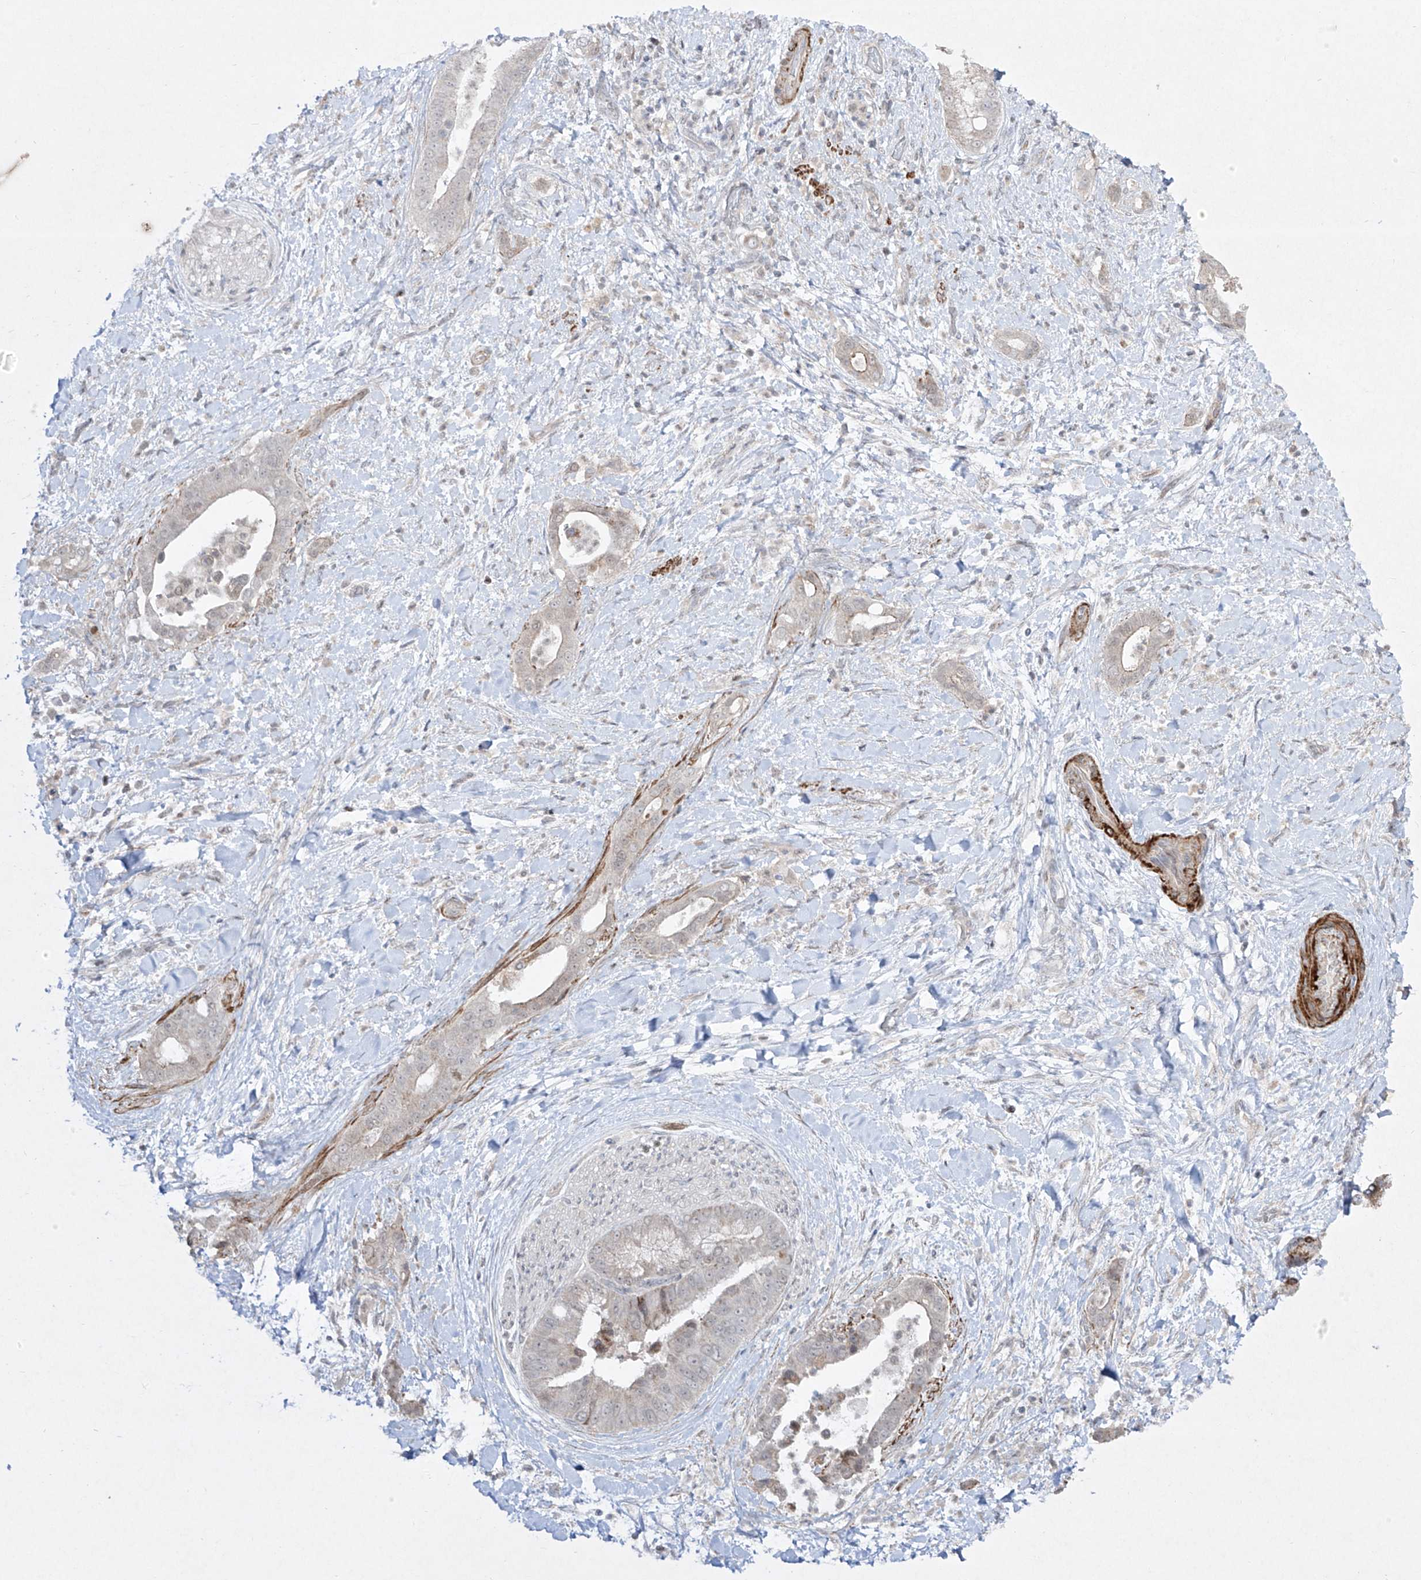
{"staining": {"intensity": "moderate", "quantity": "<25%", "location": "cytoplasmic/membranous"}, "tissue": "liver cancer", "cell_type": "Tumor cells", "image_type": "cancer", "snomed": [{"axis": "morphology", "description": "Cholangiocarcinoma"}, {"axis": "topography", "description": "Liver"}], "caption": "A low amount of moderate cytoplasmic/membranous expression is appreciated in approximately <25% of tumor cells in cholangiocarcinoma (liver) tissue.", "gene": "KDM1B", "patient": {"sex": "female", "age": 54}}